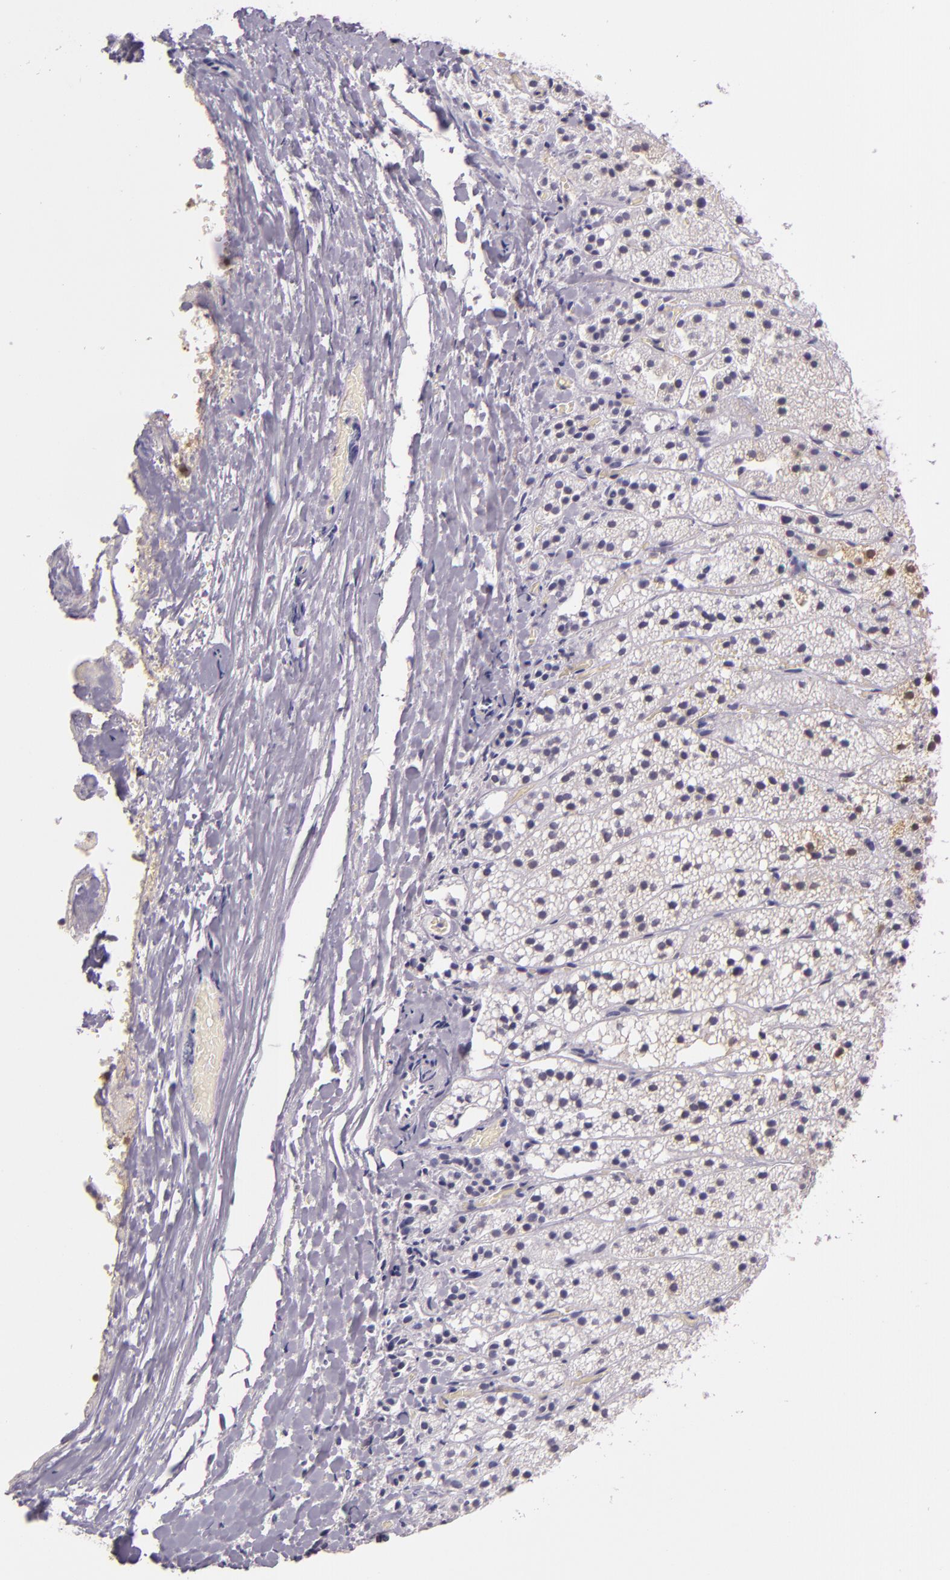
{"staining": {"intensity": "moderate", "quantity": "25%-75%", "location": "cytoplasmic/membranous,nuclear"}, "tissue": "adrenal gland", "cell_type": "Glandular cells", "image_type": "normal", "snomed": [{"axis": "morphology", "description": "Normal tissue, NOS"}, {"axis": "topography", "description": "Adrenal gland"}], "caption": "A high-resolution photomicrograph shows immunohistochemistry staining of normal adrenal gland, which exhibits moderate cytoplasmic/membranous,nuclear staining in about 25%-75% of glandular cells. Using DAB (3,3'-diaminobenzidine) (brown) and hematoxylin (blue) stains, captured at high magnification using brightfield microscopy.", "gene": "HSPA8", "patient": {"sex": "female", "age": 44}}